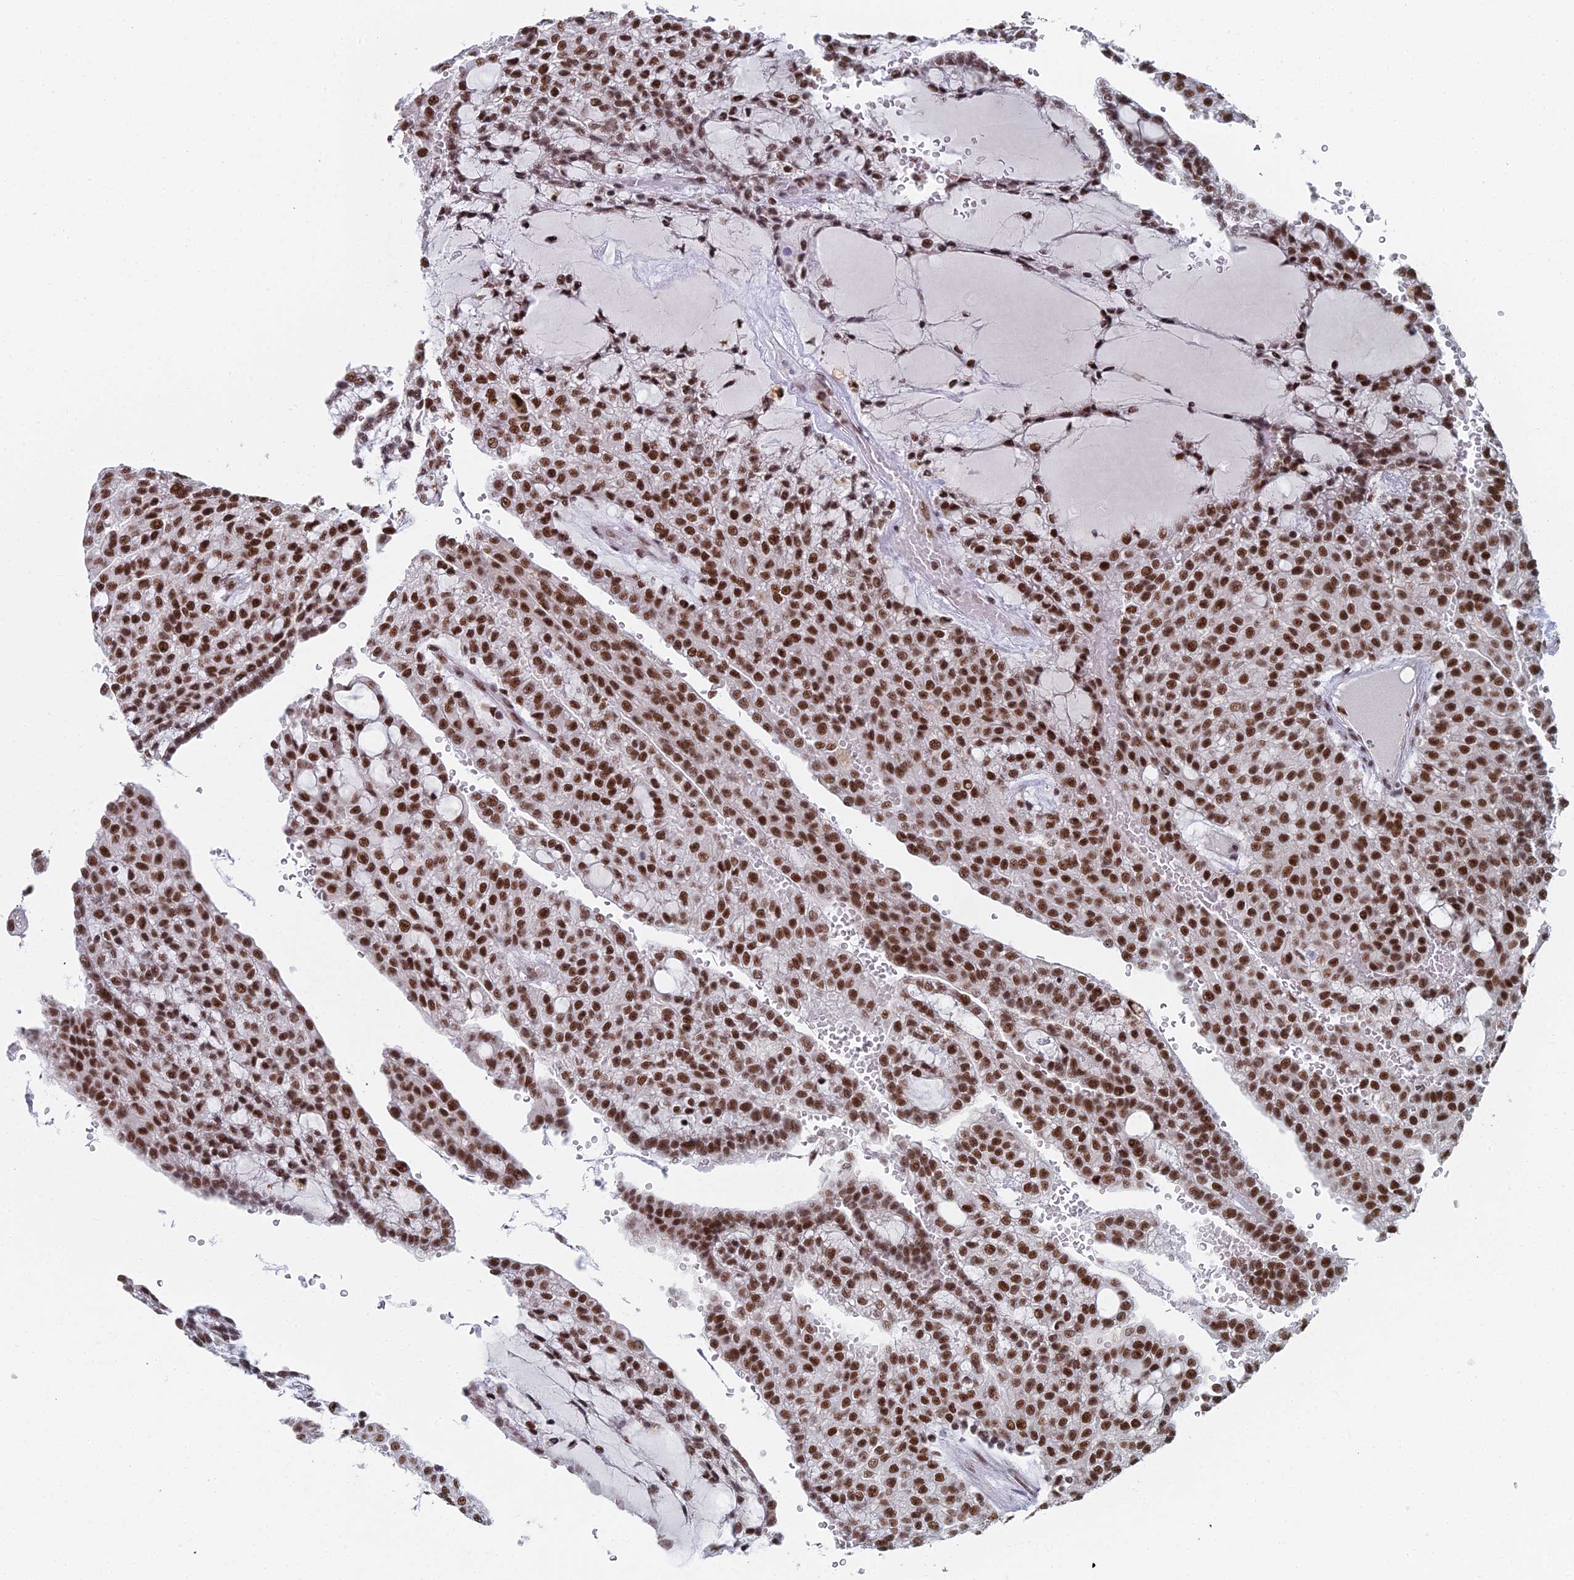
{"staining": {"intensity": "strong", "quantity": ">75%", "location": "nuclear"}, "tissue": "renal cancer", "cell_type": "Tumor cells", "image_type": "cancer", "snomed": [{"axis": "morphology", "description": "Adenocarcinoma, NOS"}, {"axis": "topography", "description": "Kidney"}], "caption": "Immunohistochemistry (IHC) (DAB (3,3'-diaminobenzidine)) staining of renal cancer demonstrates strong nuclear protein expression in approximately >75% of tumor cells. The protein of interest is shown in brown color, while the nuclei are stained blue.", "gene": "SF3B3", "patient": {"sex": "male", "age": 63}}